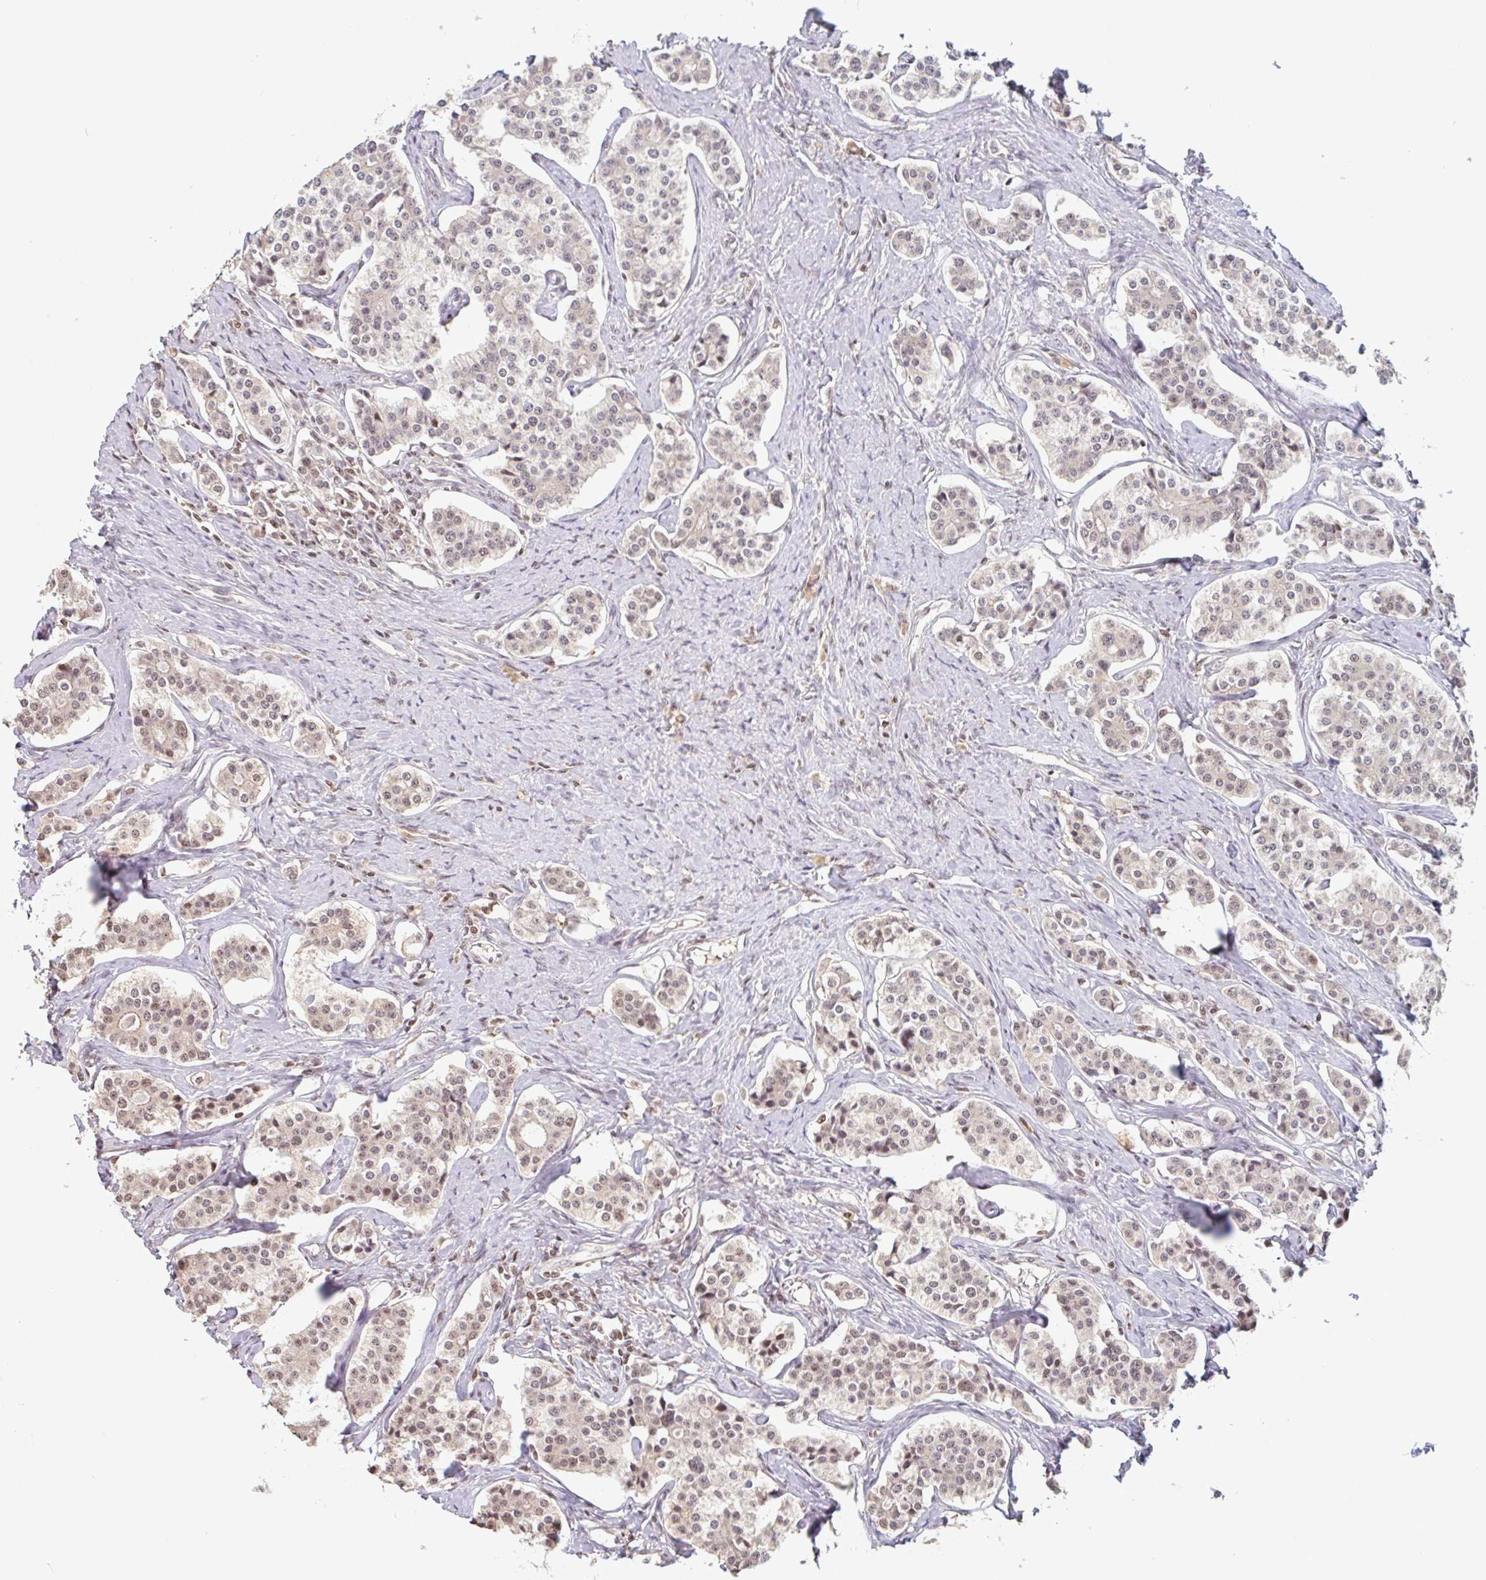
{"staining": {"intensity": "moderate", "quantity": ">75%", "location": "nuclear"}, "tissue": "carcinoid", "cell_type": "Tumor cells", "image_type": "cancer", "snomed": [{"axis": "morphology", "description": "Carcinoid, malignant, NOS"}, {"axis": "topography", "description": "Small intestine"}], "caption": "DAB immunohistochemical staining of carcinoid (malignant) reveals moderate nuclear protein staining in approximately >75% of tumor cells.", "gene": "DR1", "patient": {"sex": "male", "age": 63}}